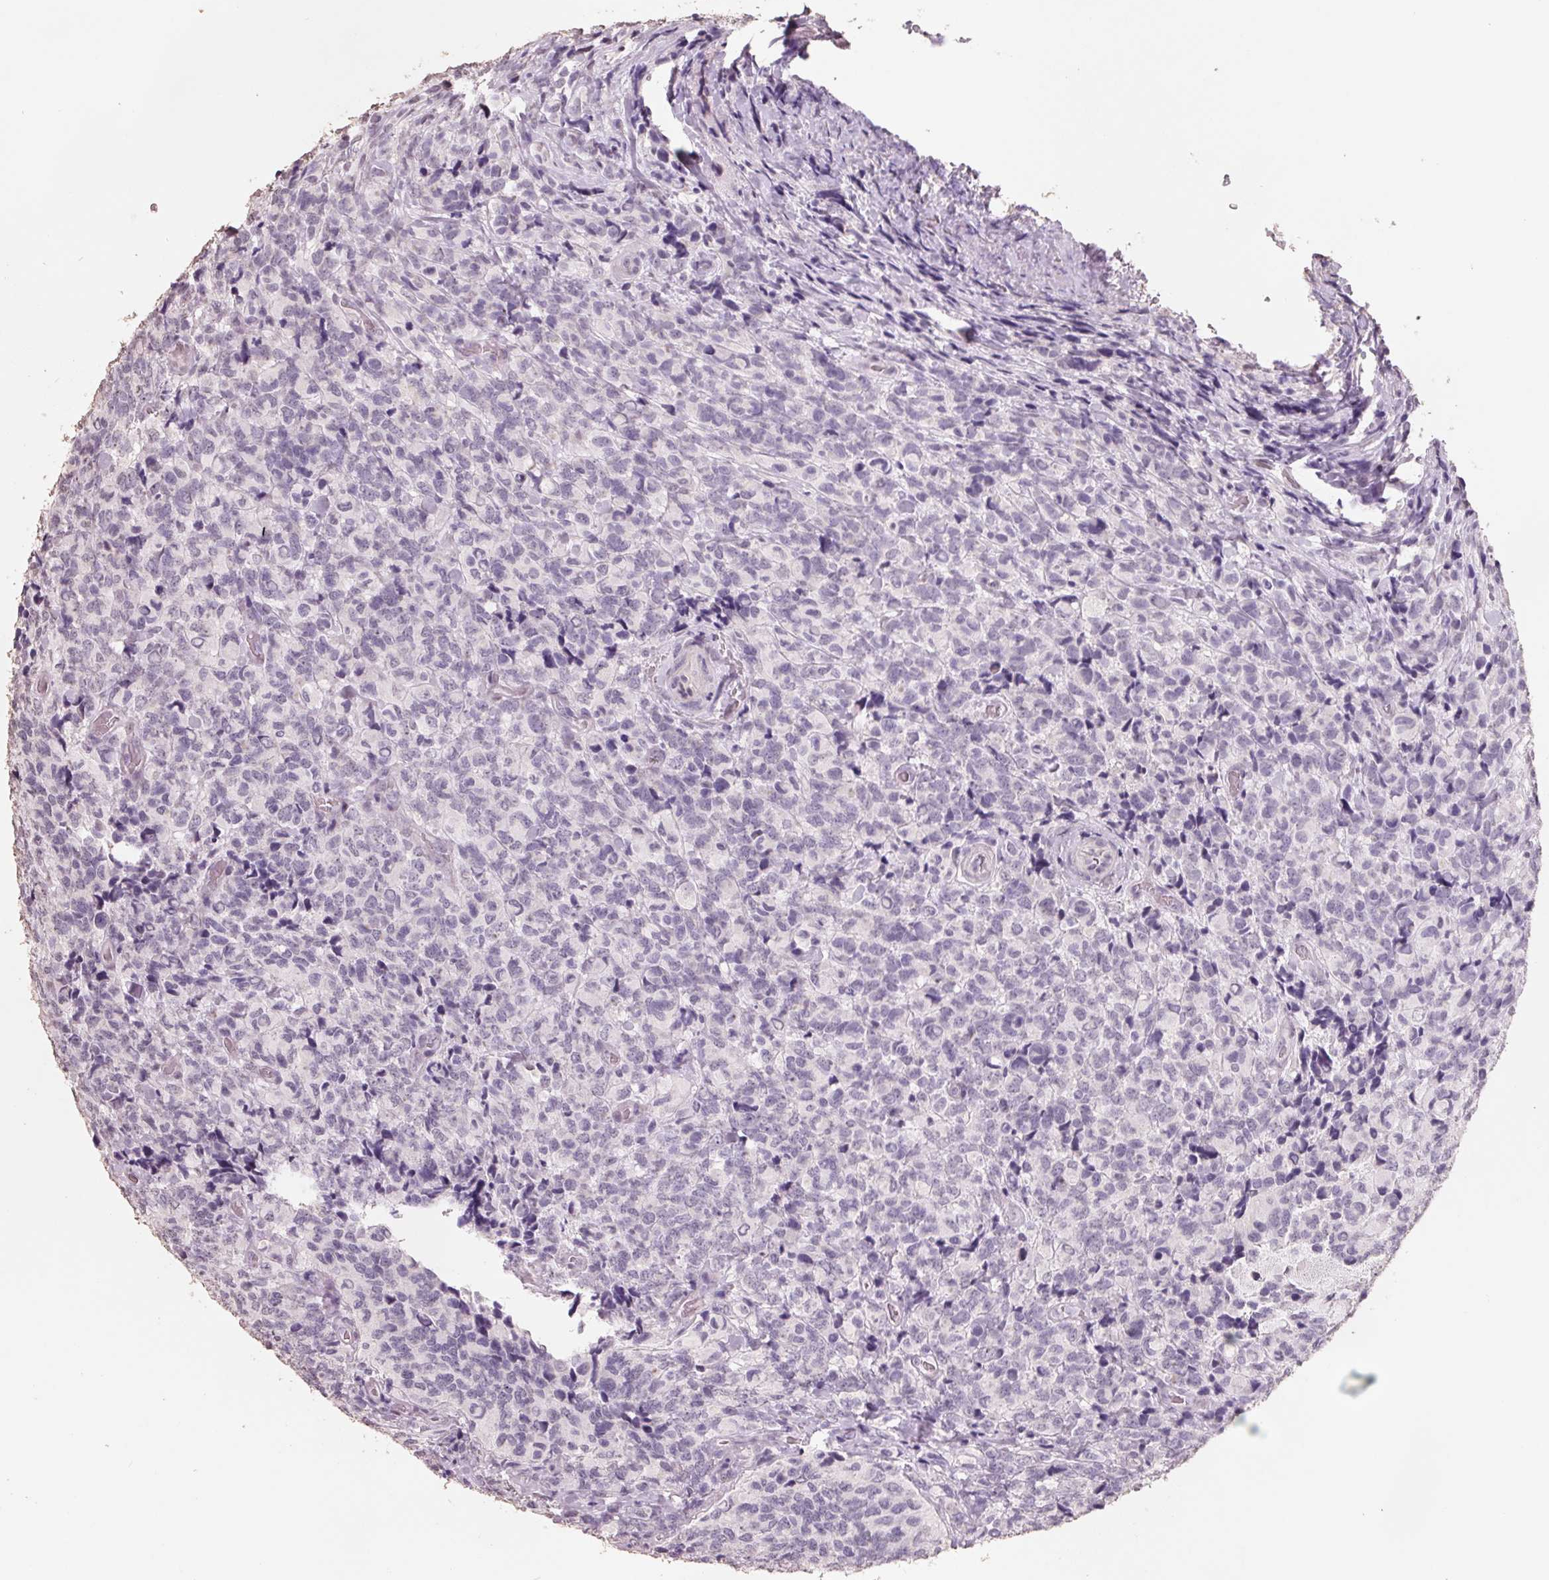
{"staining": {"intensity": "negative", "quantity": "none", "location": "none"}, "tissue": "glioma", "cell_type": "Tumor cells", "image_type": "cancer", "snomed": [{"axis": "morphology", "description": "Glioma, malignant, High grade"}, {"axis": "topography", "description": "Brain"}], "caption": "High magnification brightfield microscopy of malignant glioma (high-grade) stained with DAB (3,3'-diaminobenzidine) (brown) and counterstained with hematoxylin (blue): tumor cells show no significant staining. (Stains: DAB (3,3'-diaminobenzidine) IHC with hematoxylin counter stain, Microscopy: brightfield microscopy at high magnification).", "gene": "FTCD", "patient": {"sex": "male", "age": 39}}